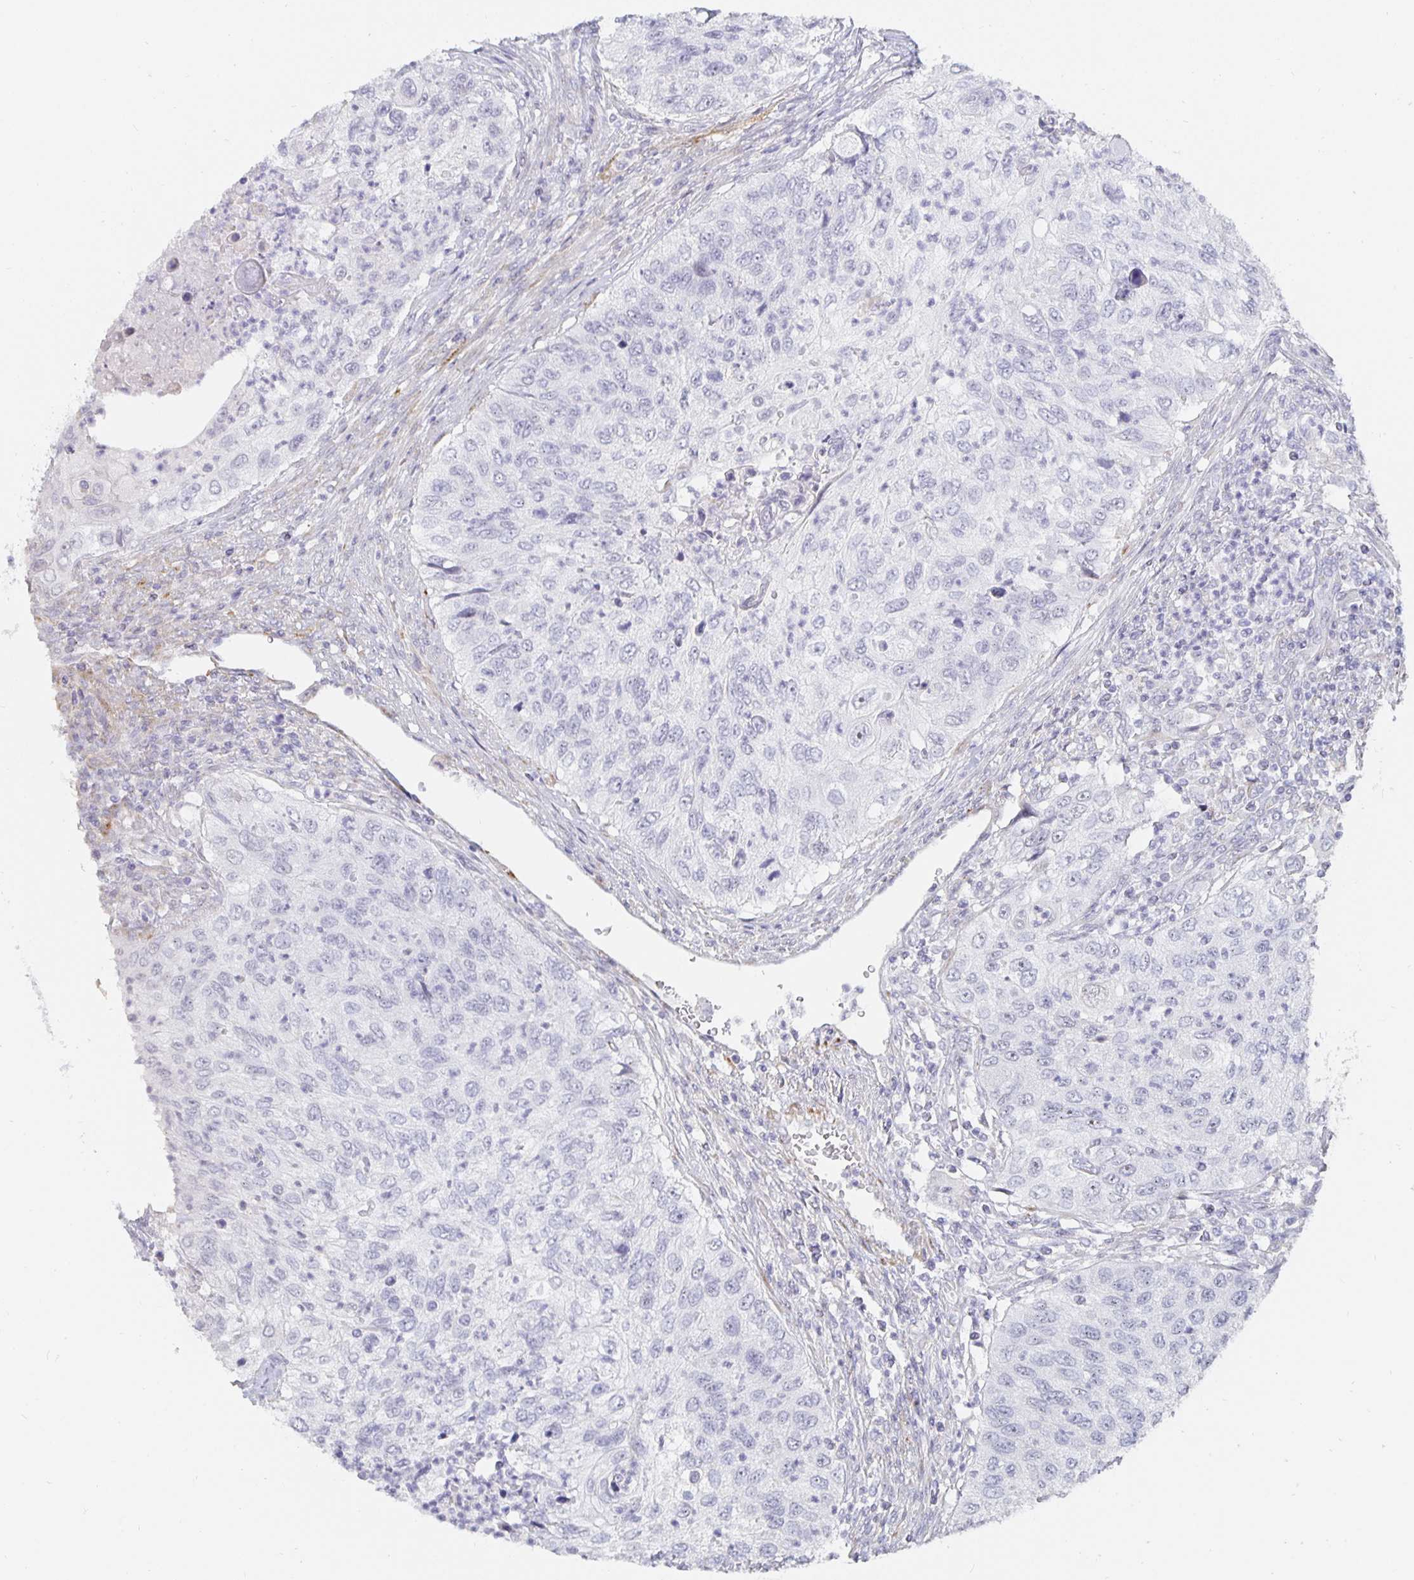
{"staining": {"intensity": "negative", "quantity": "none", "location": "none"}, "tissue": "urothelial cancer", "cell_type": "Tumor cells", "image_type": "cancer", "snomed": [{"axis": "morphology", "description": "Urothelial carcinoma, High grade"}, {"axis": "topography", "description": "Urinary bladder"}], "caption": "Human high-grade urothelial carcinoma stained for a protein using immunohistochemistry shows no staining in tumor cells.", "gene": "S100G", "patient": {"sex": "female", "age": 60}}